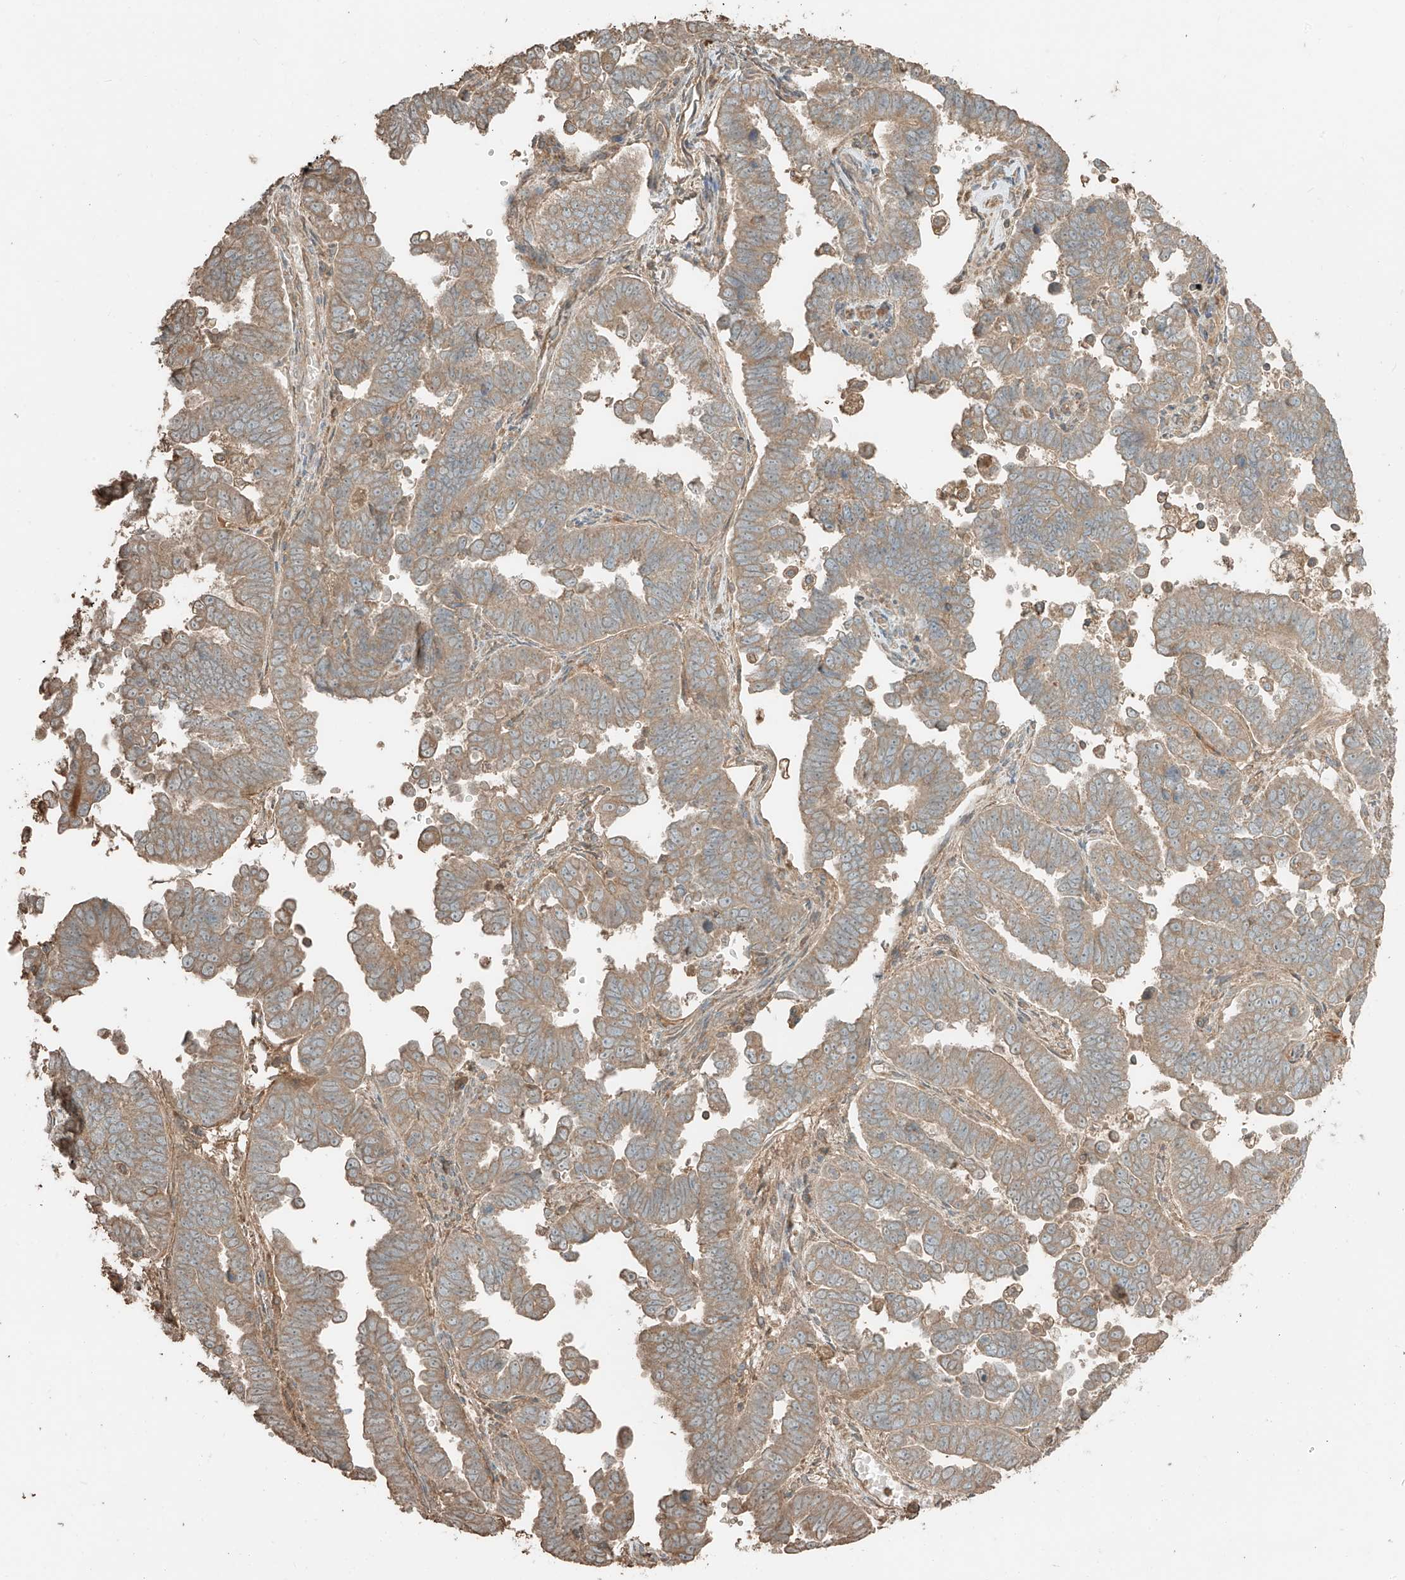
{"staining": {"intensity": "moderate", "quantity": ">75%", "location": "cytoplasmic/membranous"}, "tissue": "endometrial cancer", "cell_type": "Tumor cells", "image_type": "cancer", "snomed": [{"axis": "morphology", "description": "Adenocarcinoma, NOS"}, {"axis": "topography", "description": "Endometrium"}], "caption": "The histopathology image shows staining of endometrial adenocarcinoma, revealing moderate cytoplasmic/membranous protein expression (brown color) within tumor cells. (IHC, brightfield microscopy, high magnification).", "gene": "RFTN2", "patient": {"sex": "female", "age": 75}}